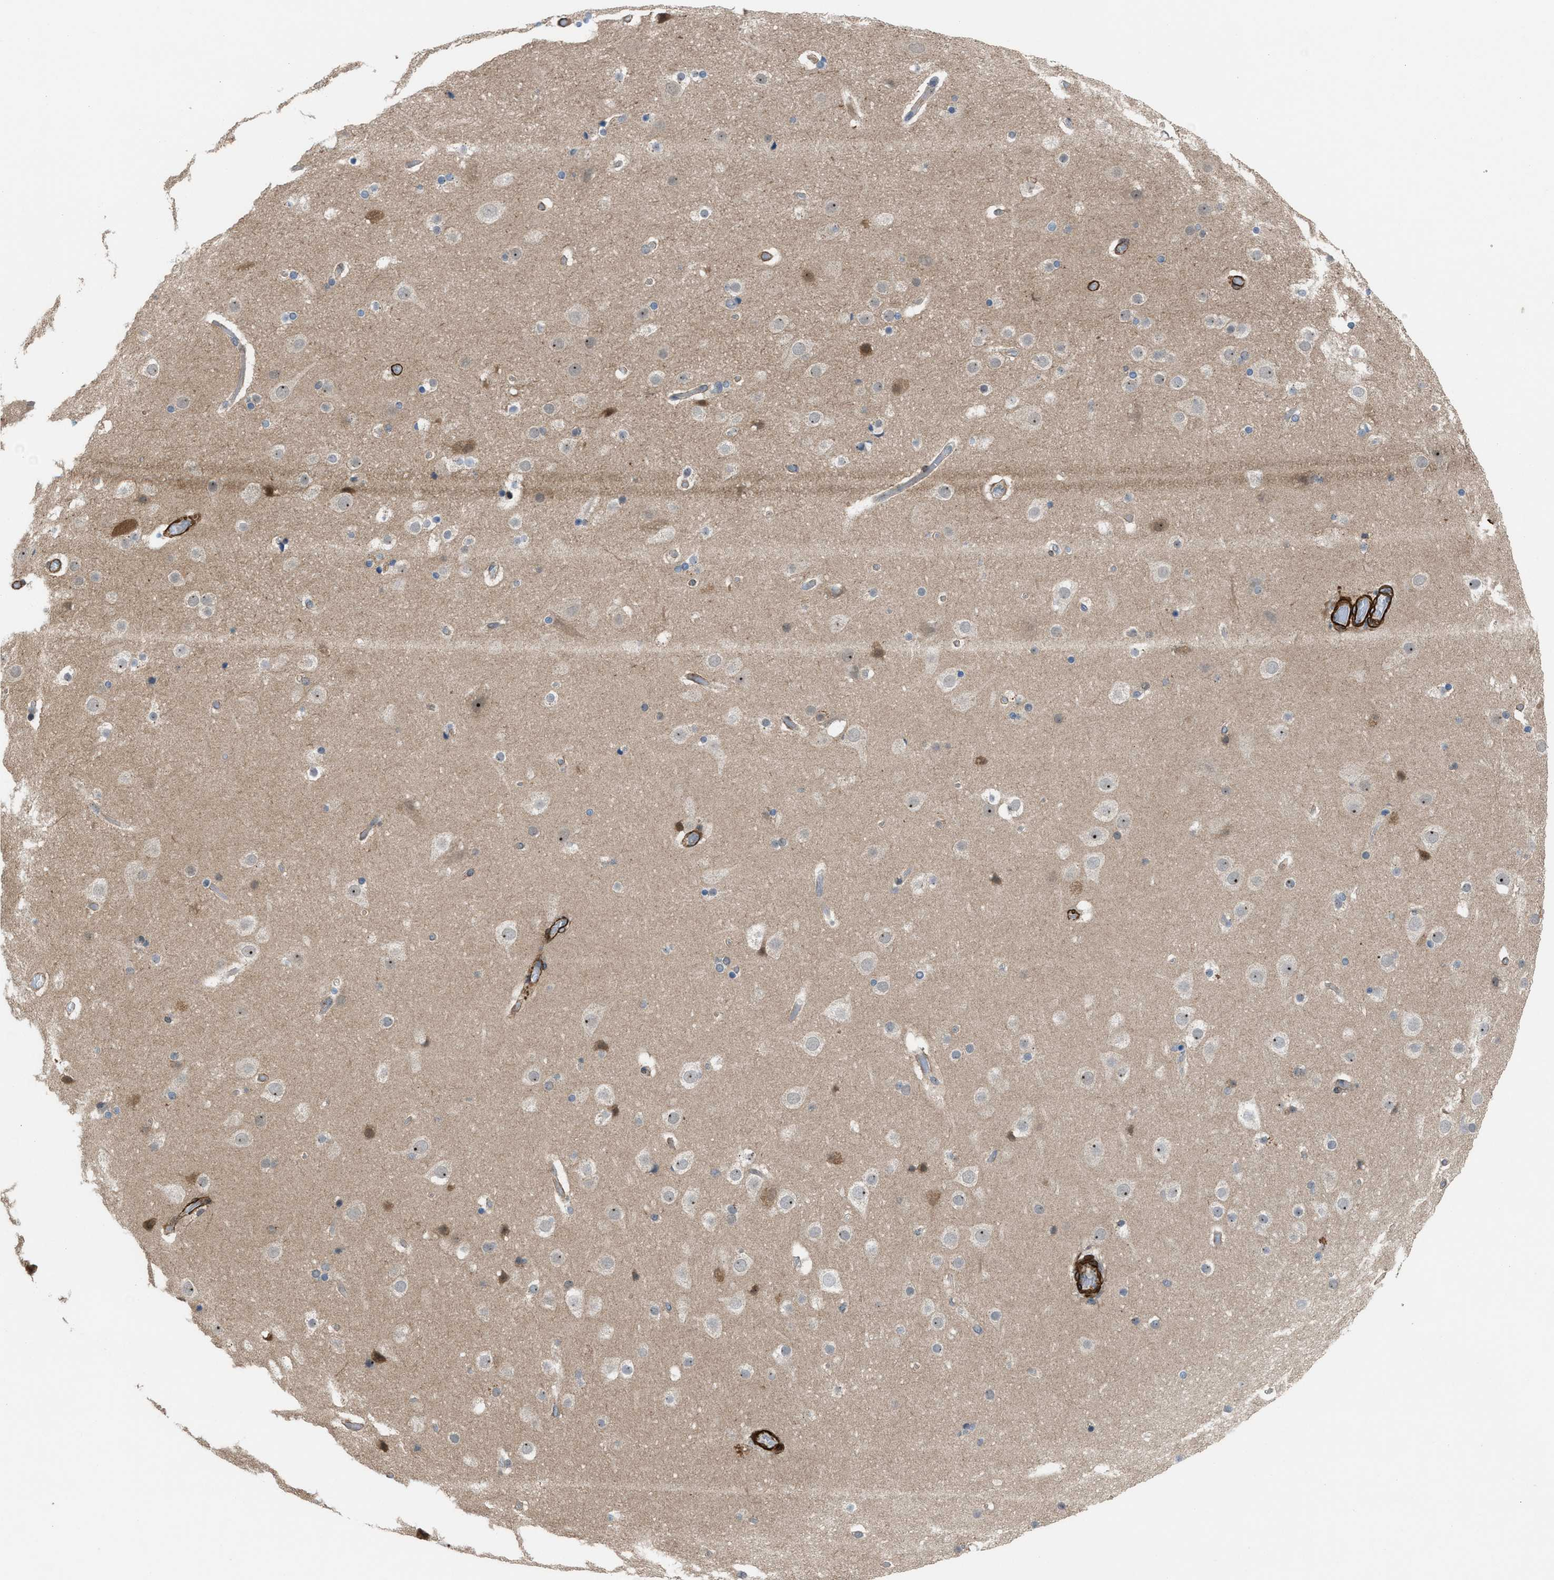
{"staining": {"intensity": "negative", "quantity": "none", "location": "none"}, "tissue": "cerebral cortex", "cell_type": "Endothelial cells", "image_type": "normal", "snomed": [{"axis": "morphology", "description": "Normal tissue, NOS"}, {"axis": "topography", "description": "Cerebral cortex"}], "caption": "Histopathology image shows no protein expression in endothelial cells of normal cerebral cortex. (DAB (3,3'-diaminobenzidine) immunohistochemistry visualized using brightfield microscopy, high magnification).", "gene": "NQO2", "patient": {"sex": "male", "age": 57}}